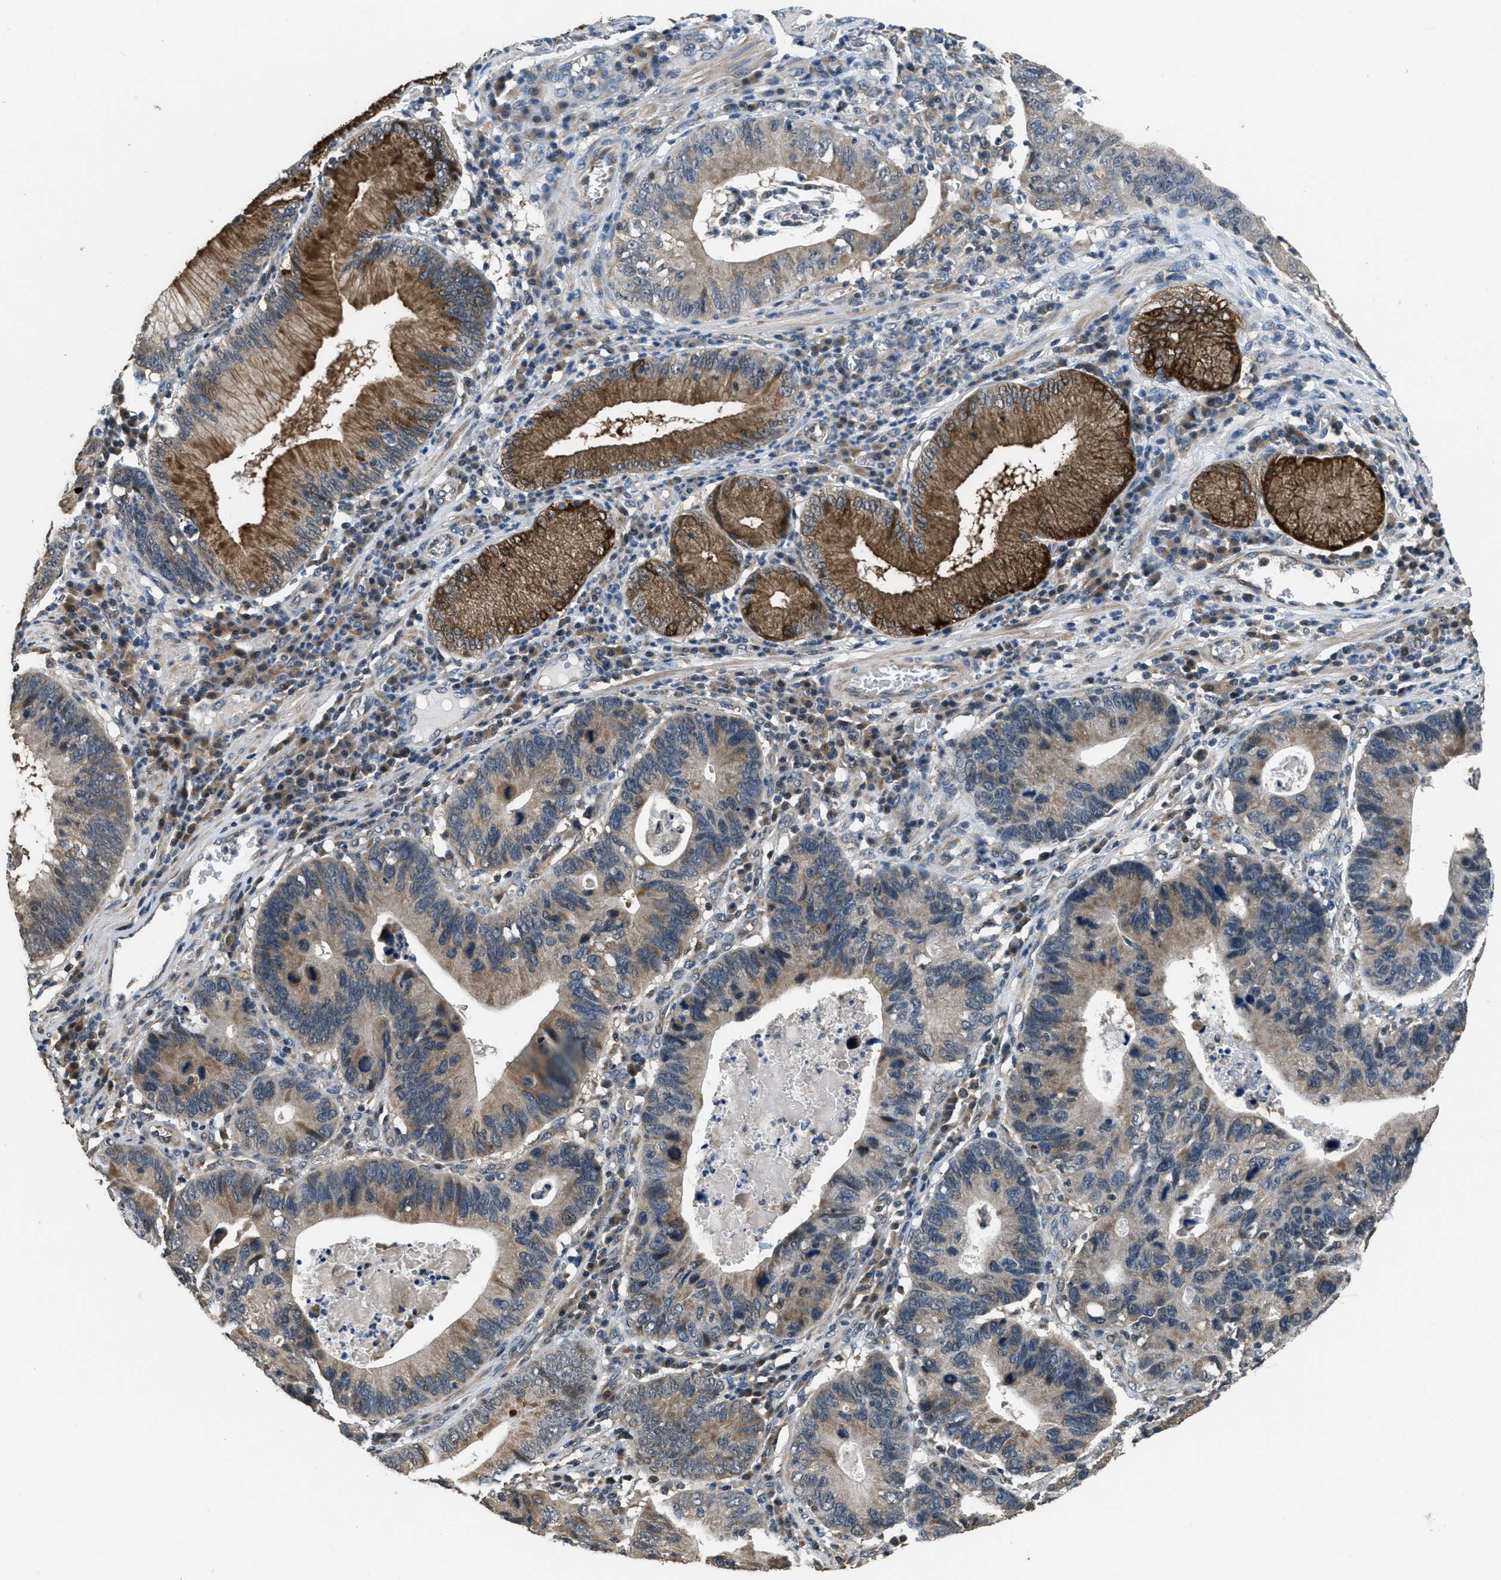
{"staining": {"intensity": "moderate", "quantity": "25%-75%", "location": "cytoplasmic/membranous"}, "tissue": "stomach cancer", "cell_type": "Tumor cells", "image_type": "cancer", "snomed": [{"axis": "morphology", "description": "Adenocarcinoma, NOS"}, {"axis": "topography", "description": "Stomach"}], "caption": "Stomach cancer stained with a brown dye exhibits moderate cytoplasmic/membranous positive positivity in approximately 25%-75% of tumor cells.", "gene": "NAT1", "patient": {"sex": "male", "age": 59}}